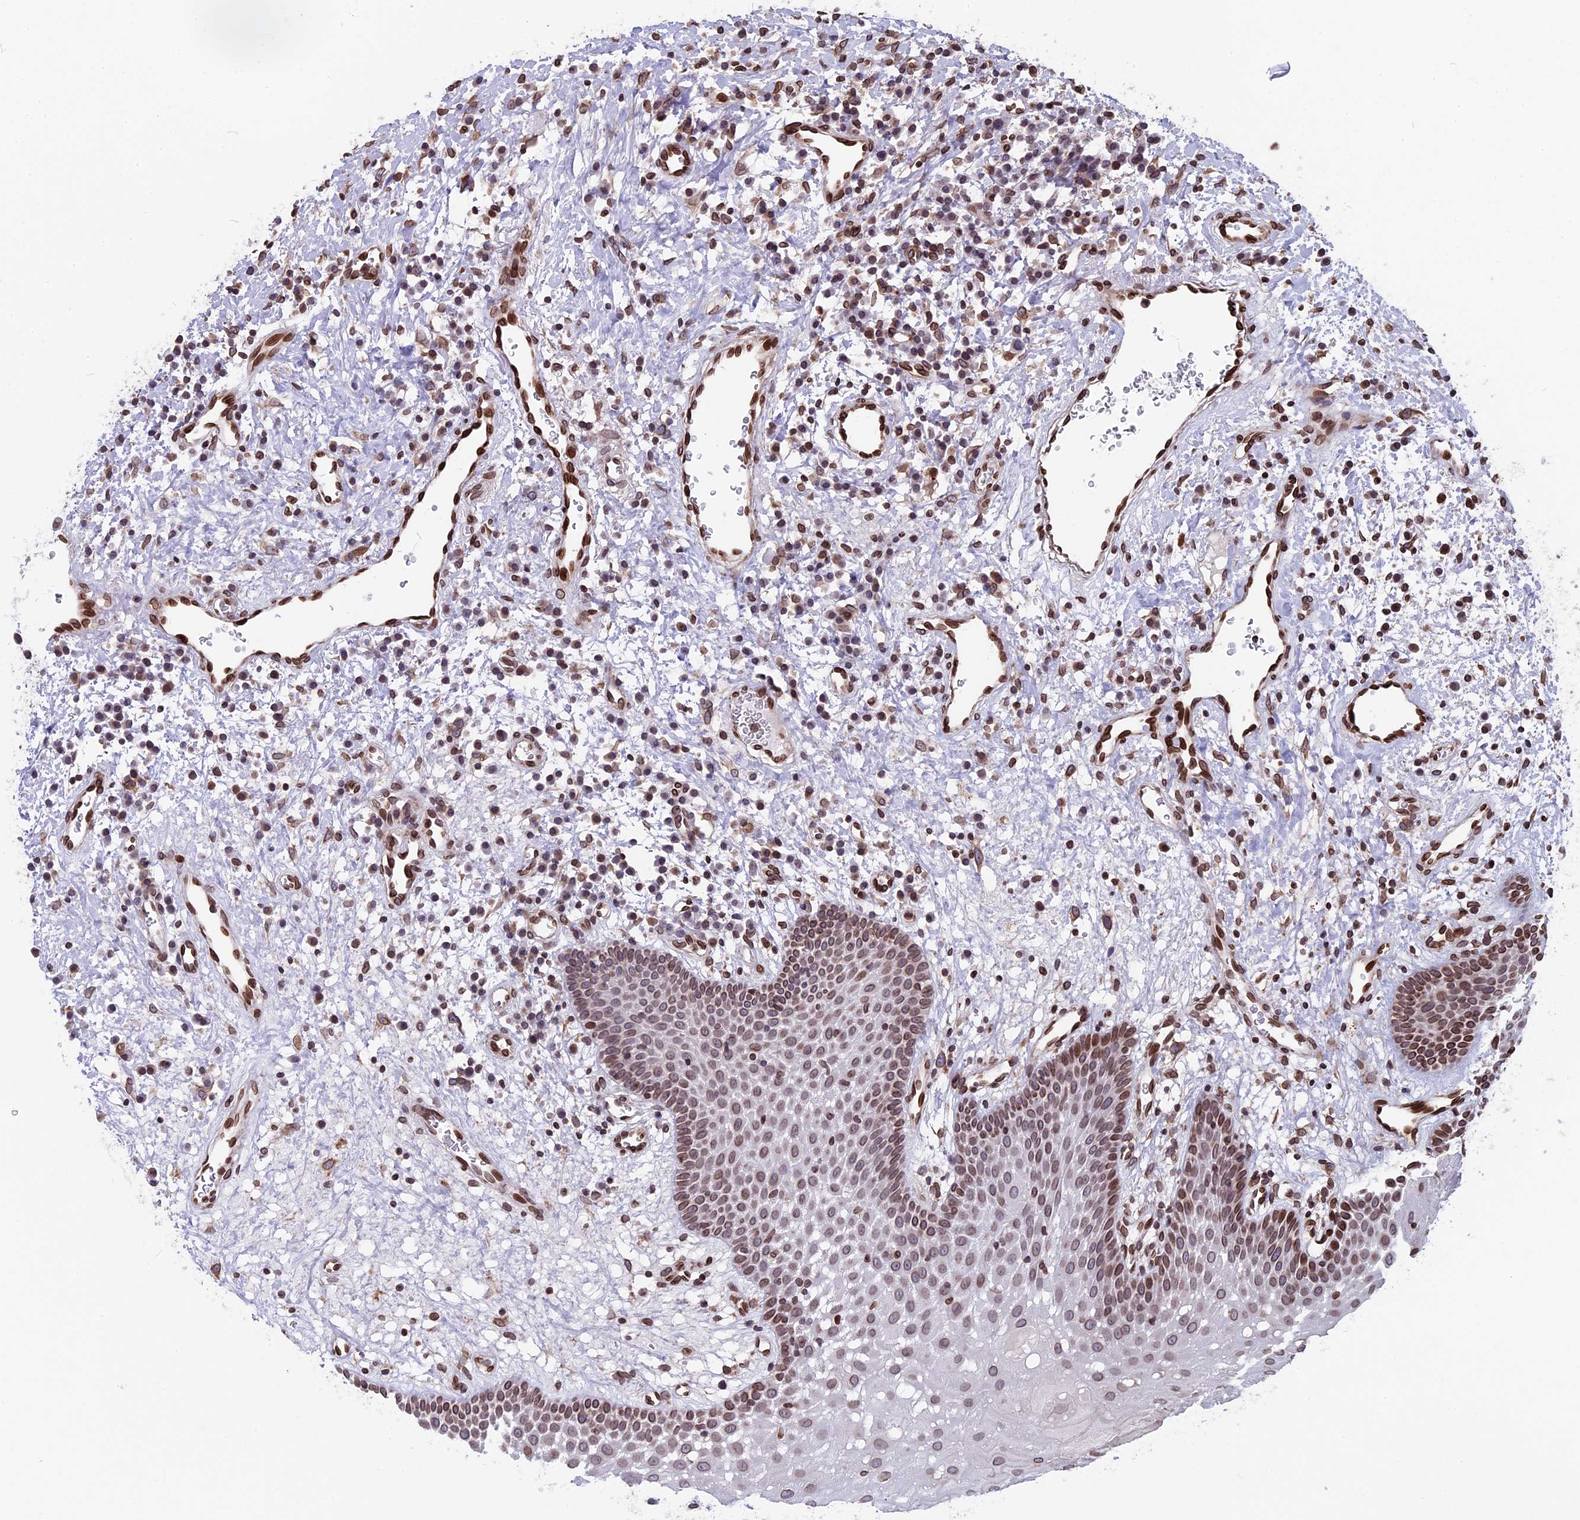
{"staining": {"intensity": "moderate", "quantity": "25%-75%", "location": "cytoplasmic/membranous,nuclear"}, "tissue": "oral mucosa", "cell_type": "Squamous epithelial cells", "image_type": "normal", "snomed": [{"axis": "morphology", "description": "Normal tissue, NOS"}, {"axis": "topography", "description": "Oral tissue"}], "caption": "IHC histopathology image of unremarkable oral mucosa: human oral mucosa stained using IHC reveals medium levels of moderate protein expression localized specifically in the cytoplasmic/membranous,nuclear of squamous epithelial cells, appearing as a cytoplasmic/membranous,nuclear brown color.", "gene": "PTCHD4", "patient": {"sex": "male", "age": 74}}